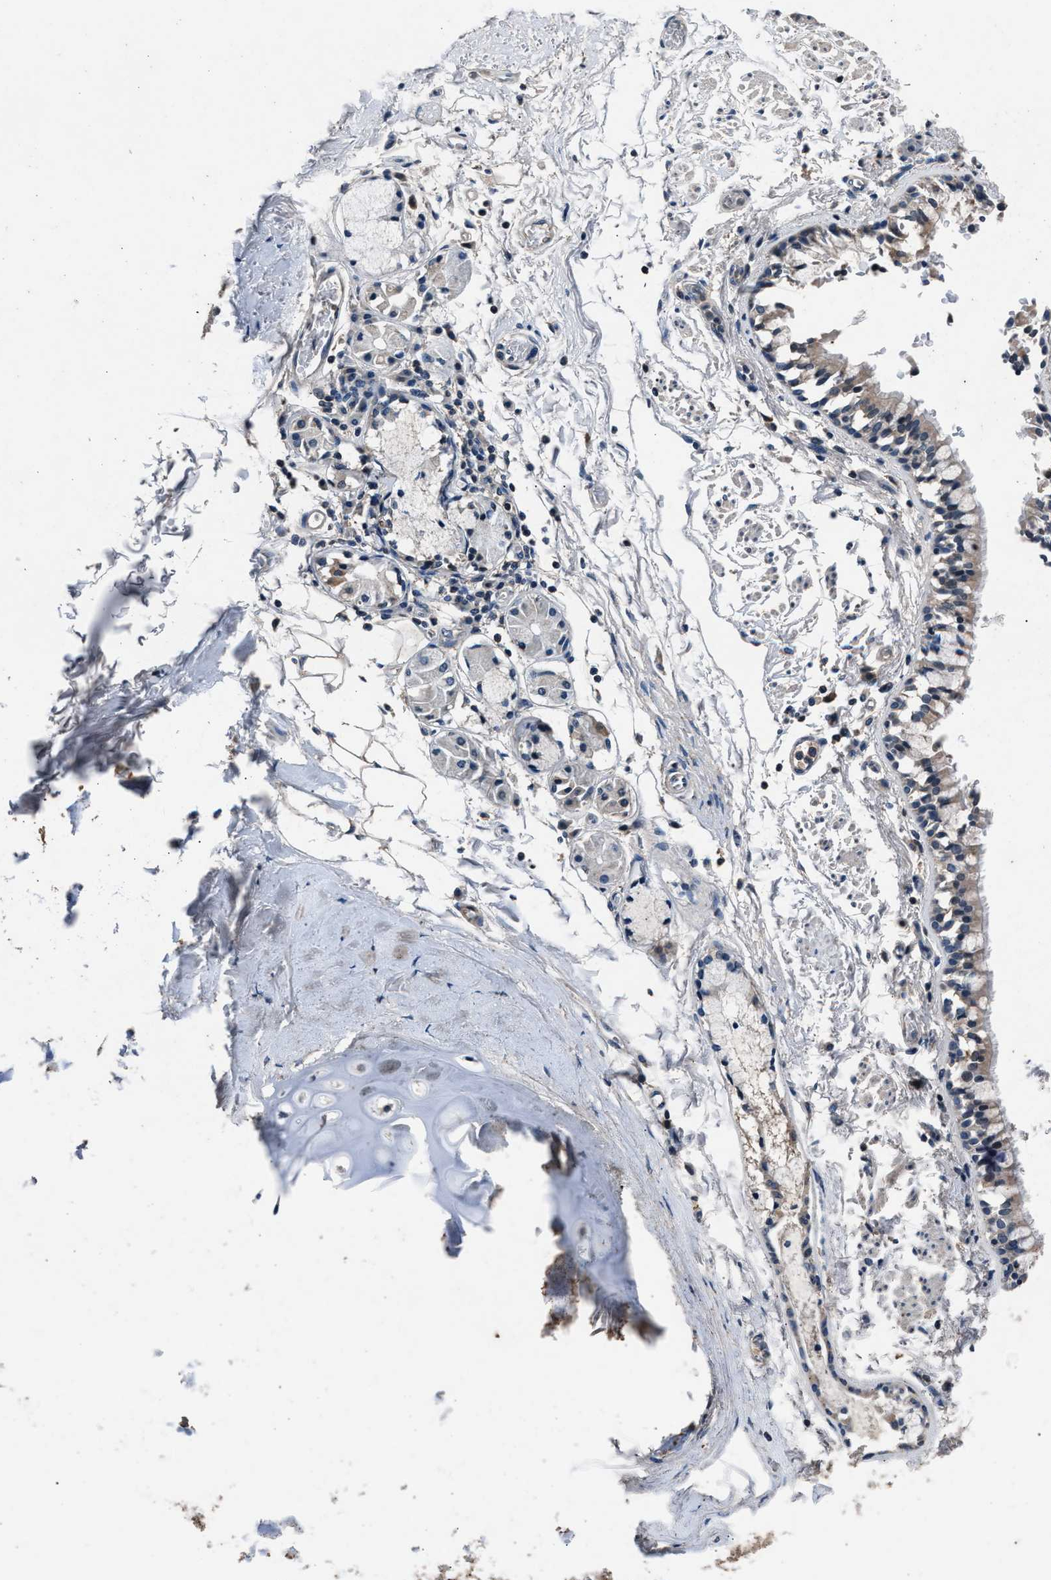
{"staining": {"intensity": "weak", "quantity": ">75%", "location": "cytoplasmic/membranous"}, "tissue": "adipose tissue", "cell_type": "Adipocytes", "image_type": "normal", "snomed": [{"axis": "morphology", "description": "Normal tissue, NOS"}, {"axis": "topography", "description": "Cartilage tissue"}, {"axis": "topography", "description": "Lung"}], "caption": "Immunohistochemistry (IHC) micrograph of normal human adipose tissue stained for a protein (brown), which displays low levels of weak cytoplasmic/membranous staining in approximately >75% of adipocytes.", "gene": "DENND6B", "patient": {"sex": "female", "age": 77}}